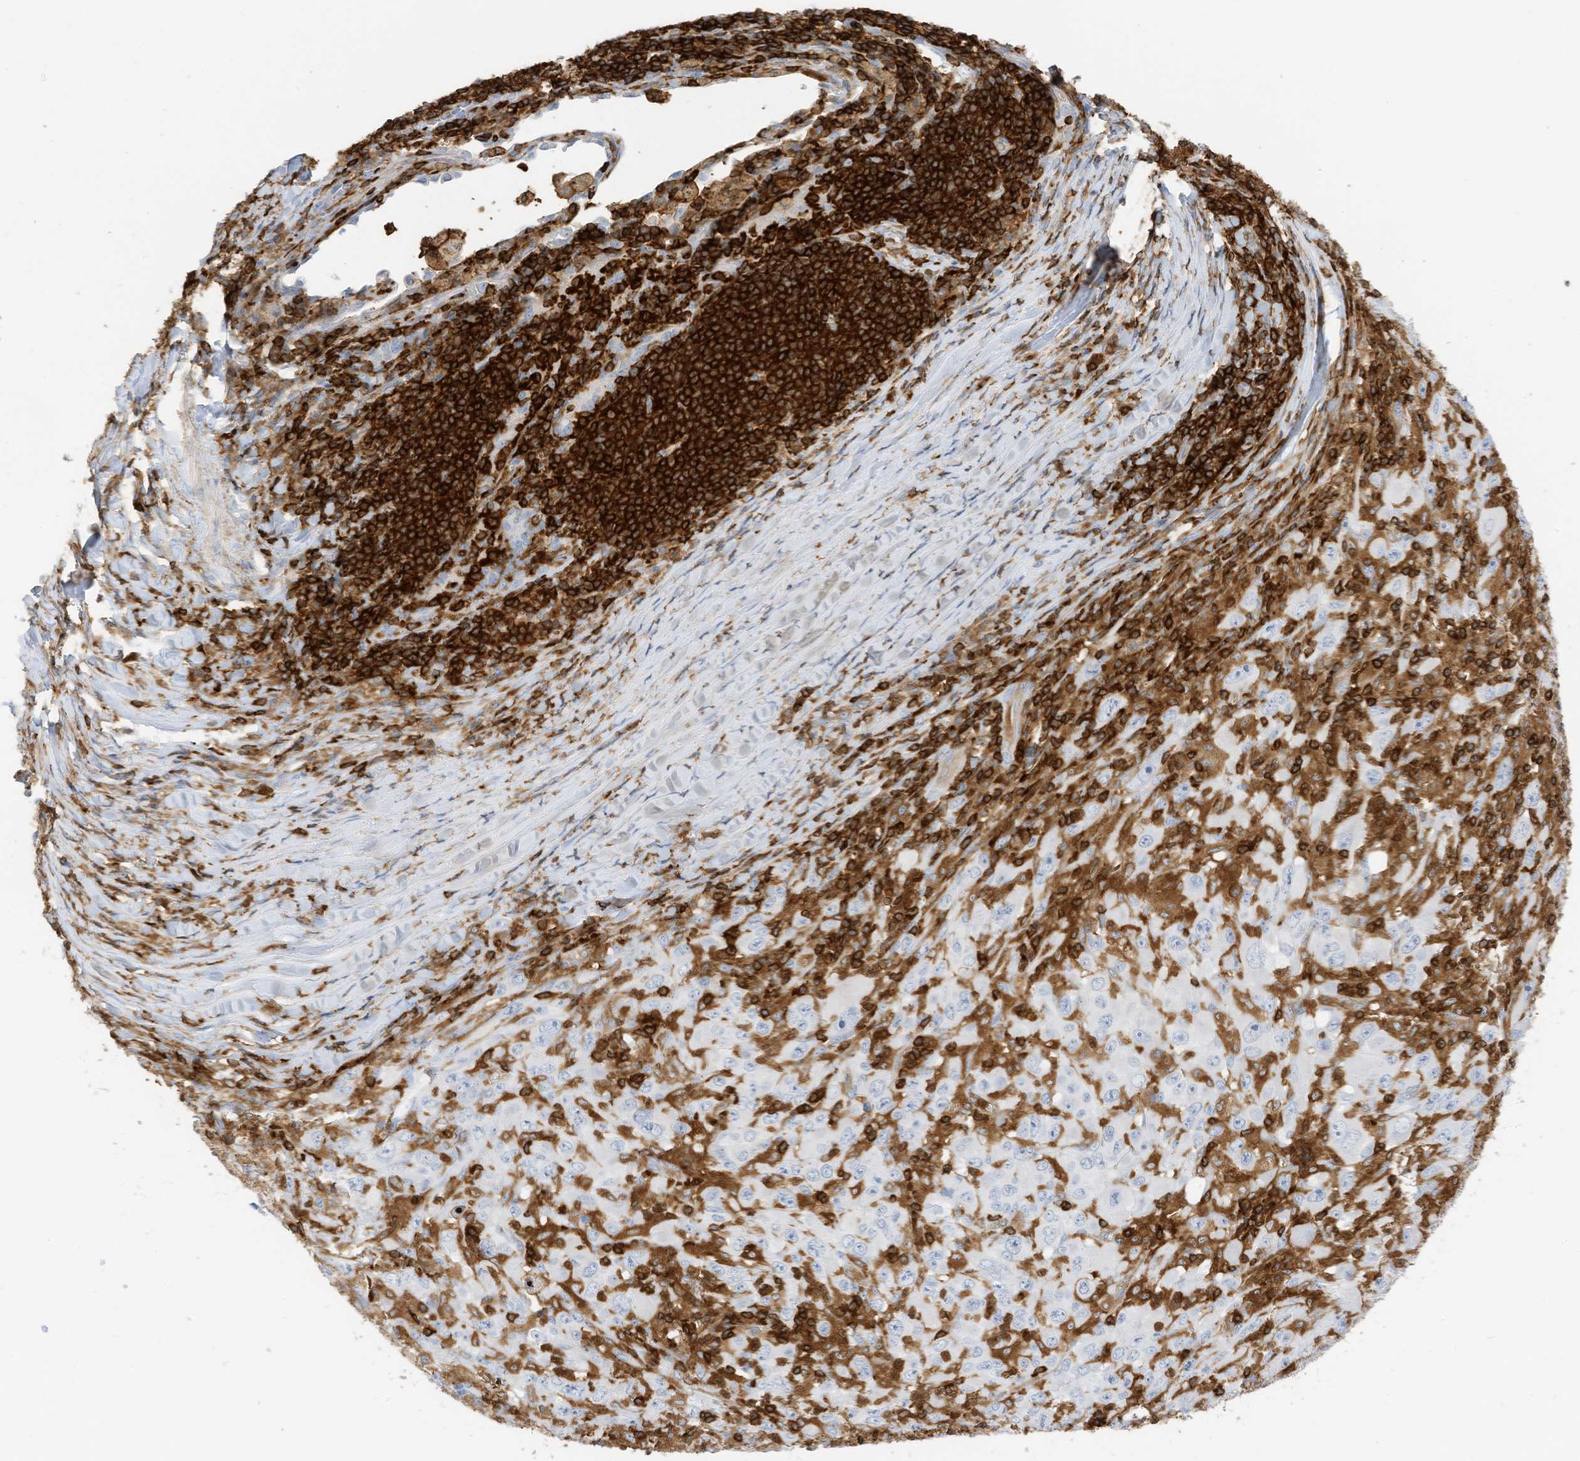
{"staining": {"intensity": "negative", "quantity": "none", "location": "none"}, "tissue": "melanoma", "cell_type": "Tumor cells", "image_type": "cancer", "snomed": [{"axis": "morphology", "description": "Malignant melanoma, Metastatic site"}, {"axis": "topography", "description": "Skin"}], "caption": "This is a image of immunohistochemistry staining of melanoma, which shows no expression in tumor cells.", "gene": "ARHGAP25", "patient": {"sex": "female", "age": 56}}